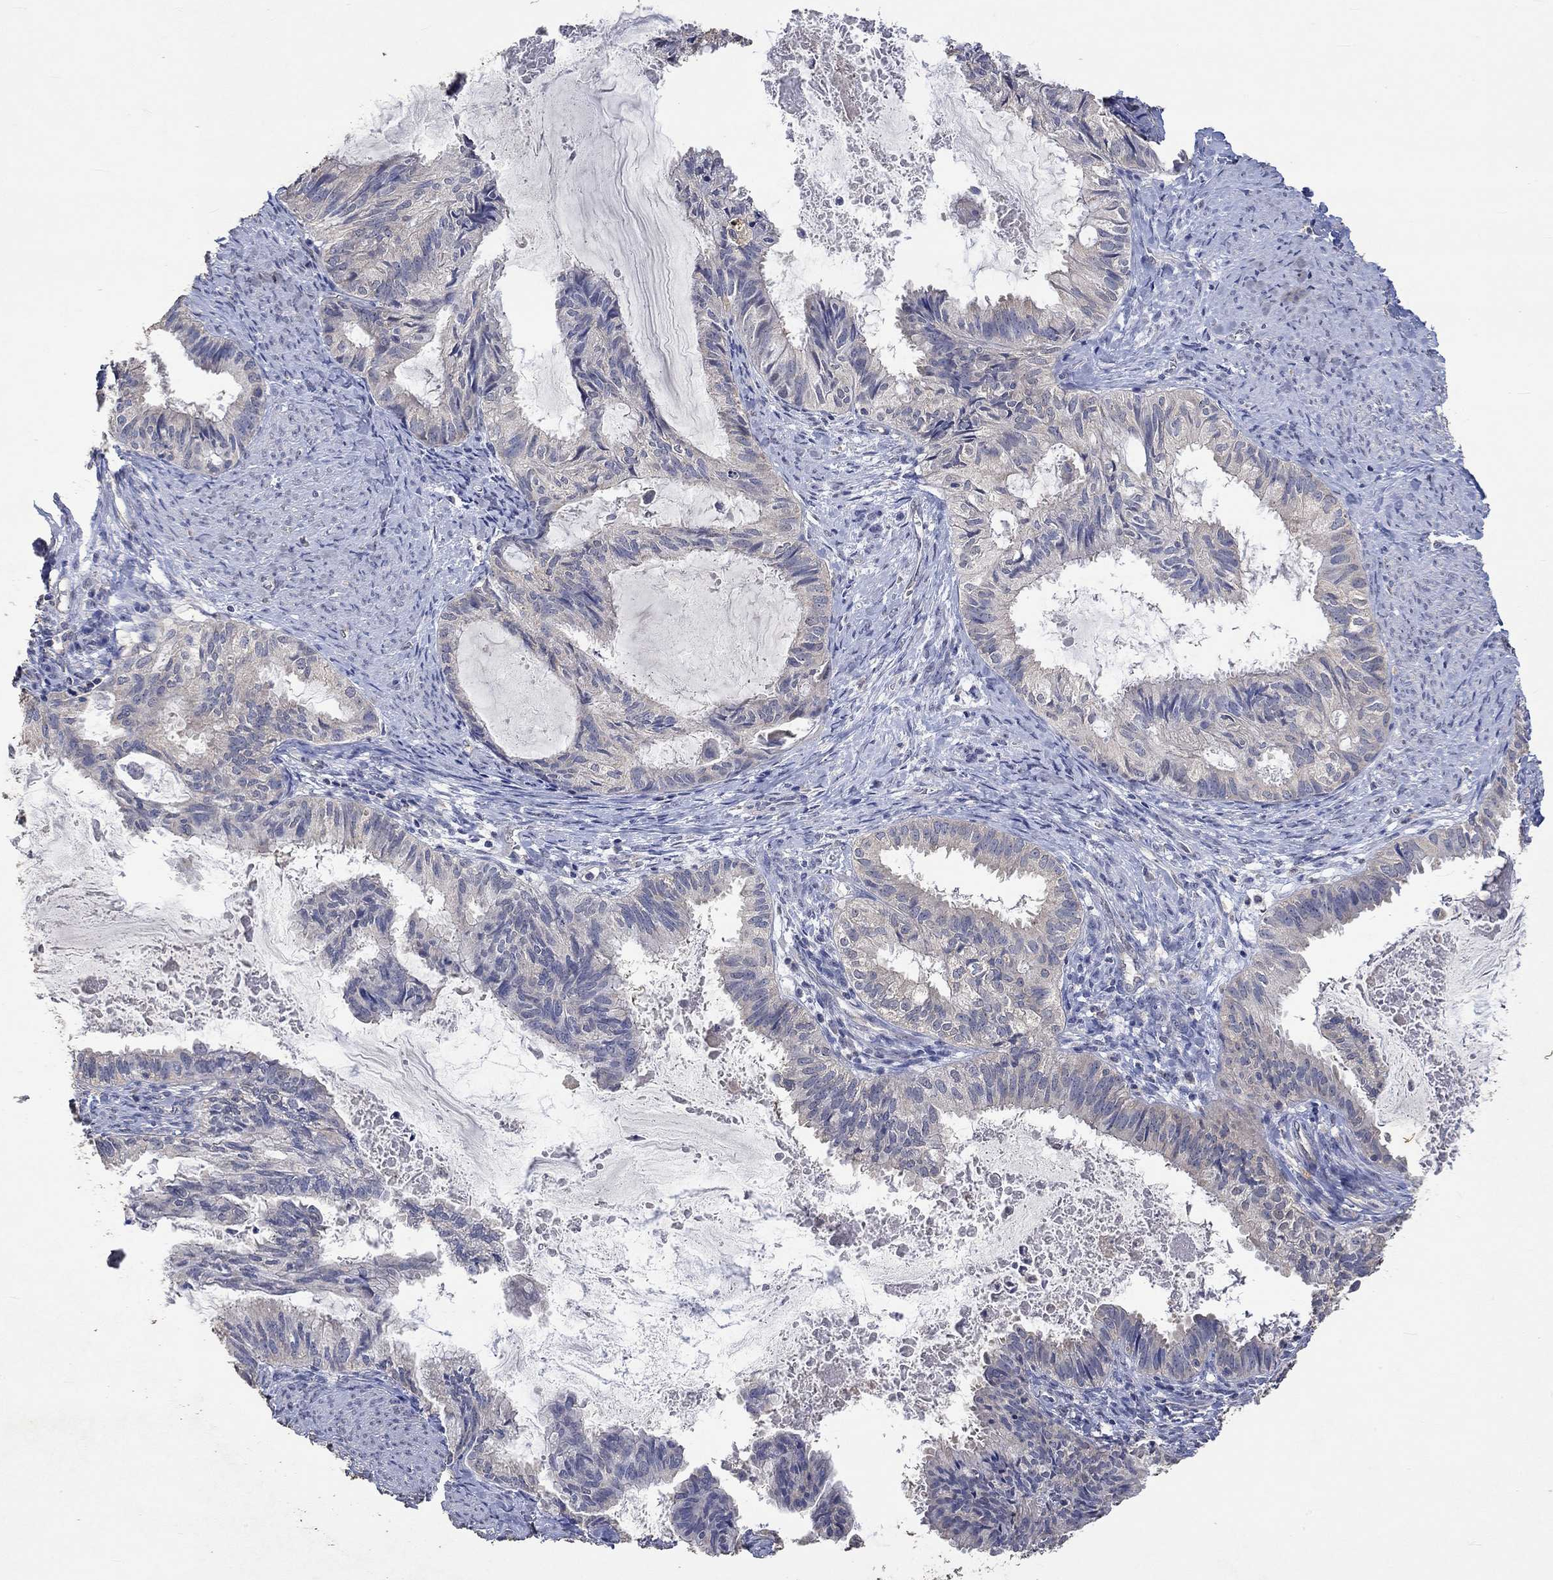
{"staining": {"intensity": "negative", "quantity": "none", "location": "none"}, "tissue": "endometrial cancer", "cell_type": "Tumor cells", "image_type": "cancer", "snomed": [{"axis": "morphology", "description": "Adenocarcinoma, NOS"}, {"axis": "topography", "description": "Endometrium"}], "caption": "Endometrial cancer stained for a protein using IHC exhibits no positivity tumor cells.", "gene": "PTPN20", "patient": {"sex": "female", "age": 86}}